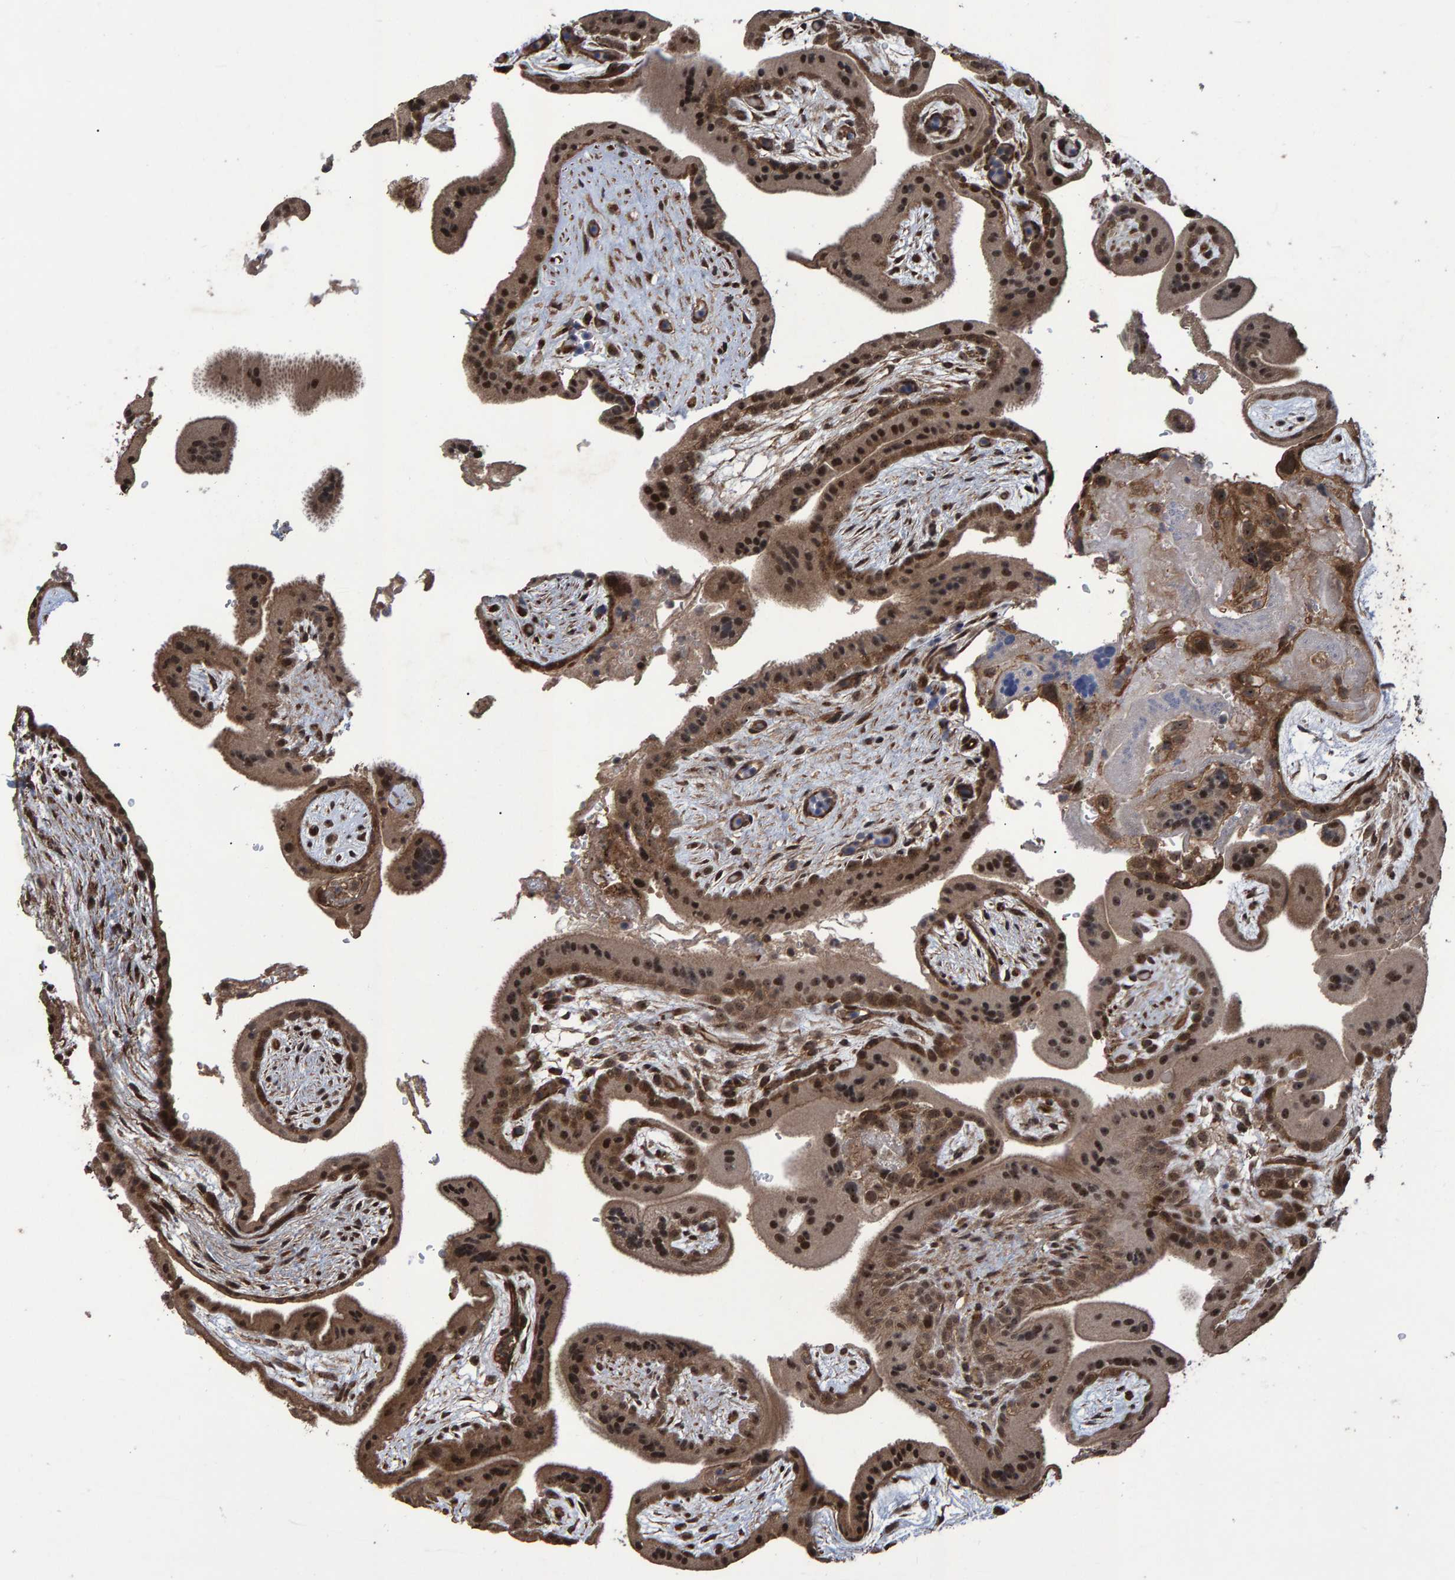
{"staining": {"intensity": "moderate", "quantity": ">75%", "location": "cytoplasmic/membranous,nuclear"}, "tissue": "placenta", "cell_type": "Decidual cells", "image_type": "normal", "snomed": [{"axis": "morphology", "description": "Normal tissue, NOS"}, {"axis": "topography", "description": "Placenta"}], "caption": "Placenta stained for a protein (brown) shows moderate cytoplasmic/membranous,nuclear positive positivity in about >75% of decidual cells.", "gene": "TRIM68", "patient": {"sex": "female", "age": 35}}